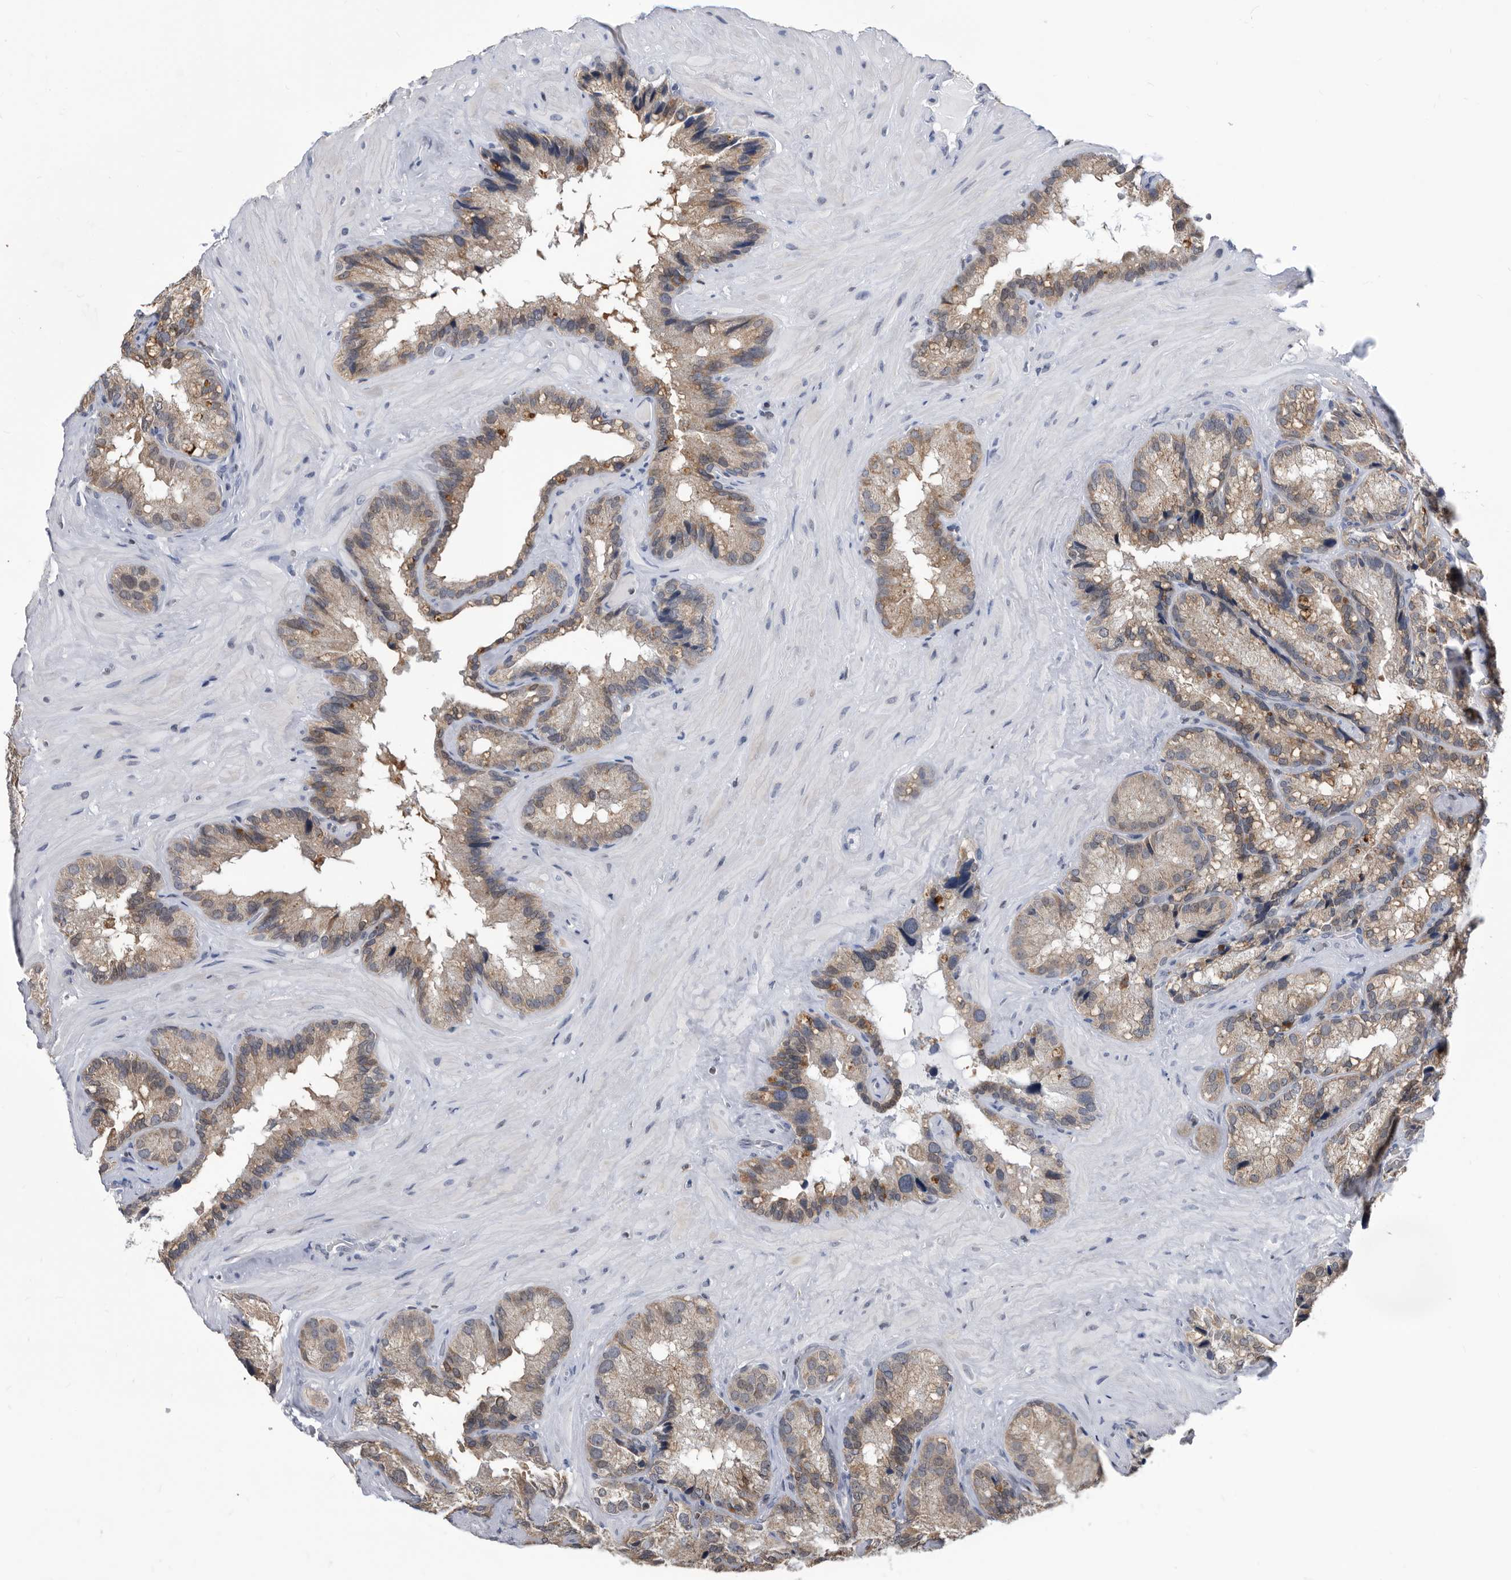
{"staining": {"intensity": "moderate", "quantity": ">75%", "location": "cytoplasmic/membranous"}, "tissue": "seminal vesicle", "cell_type": "Glandular cells", "image_type": "normal", "snomed": [{"axis": "morphology", "description": "Normal tissue, NOS"}, {"axis": "topography", "description": "Prostate"}, {"axis": "topography", "description": "Seminal veicle"}], "caption": "DAB (3,3'-diaminobenzidine) immunohistochemical staining of benign seminal vesicle exhibits moderate cytoplasmic/membranous protein positivity in about >75% of glandular cells. The protein is shown in brown color, while the nuclei are stained blue.", "gene": "TSTD1", "patient": {"sex": "male", "age": 68}}